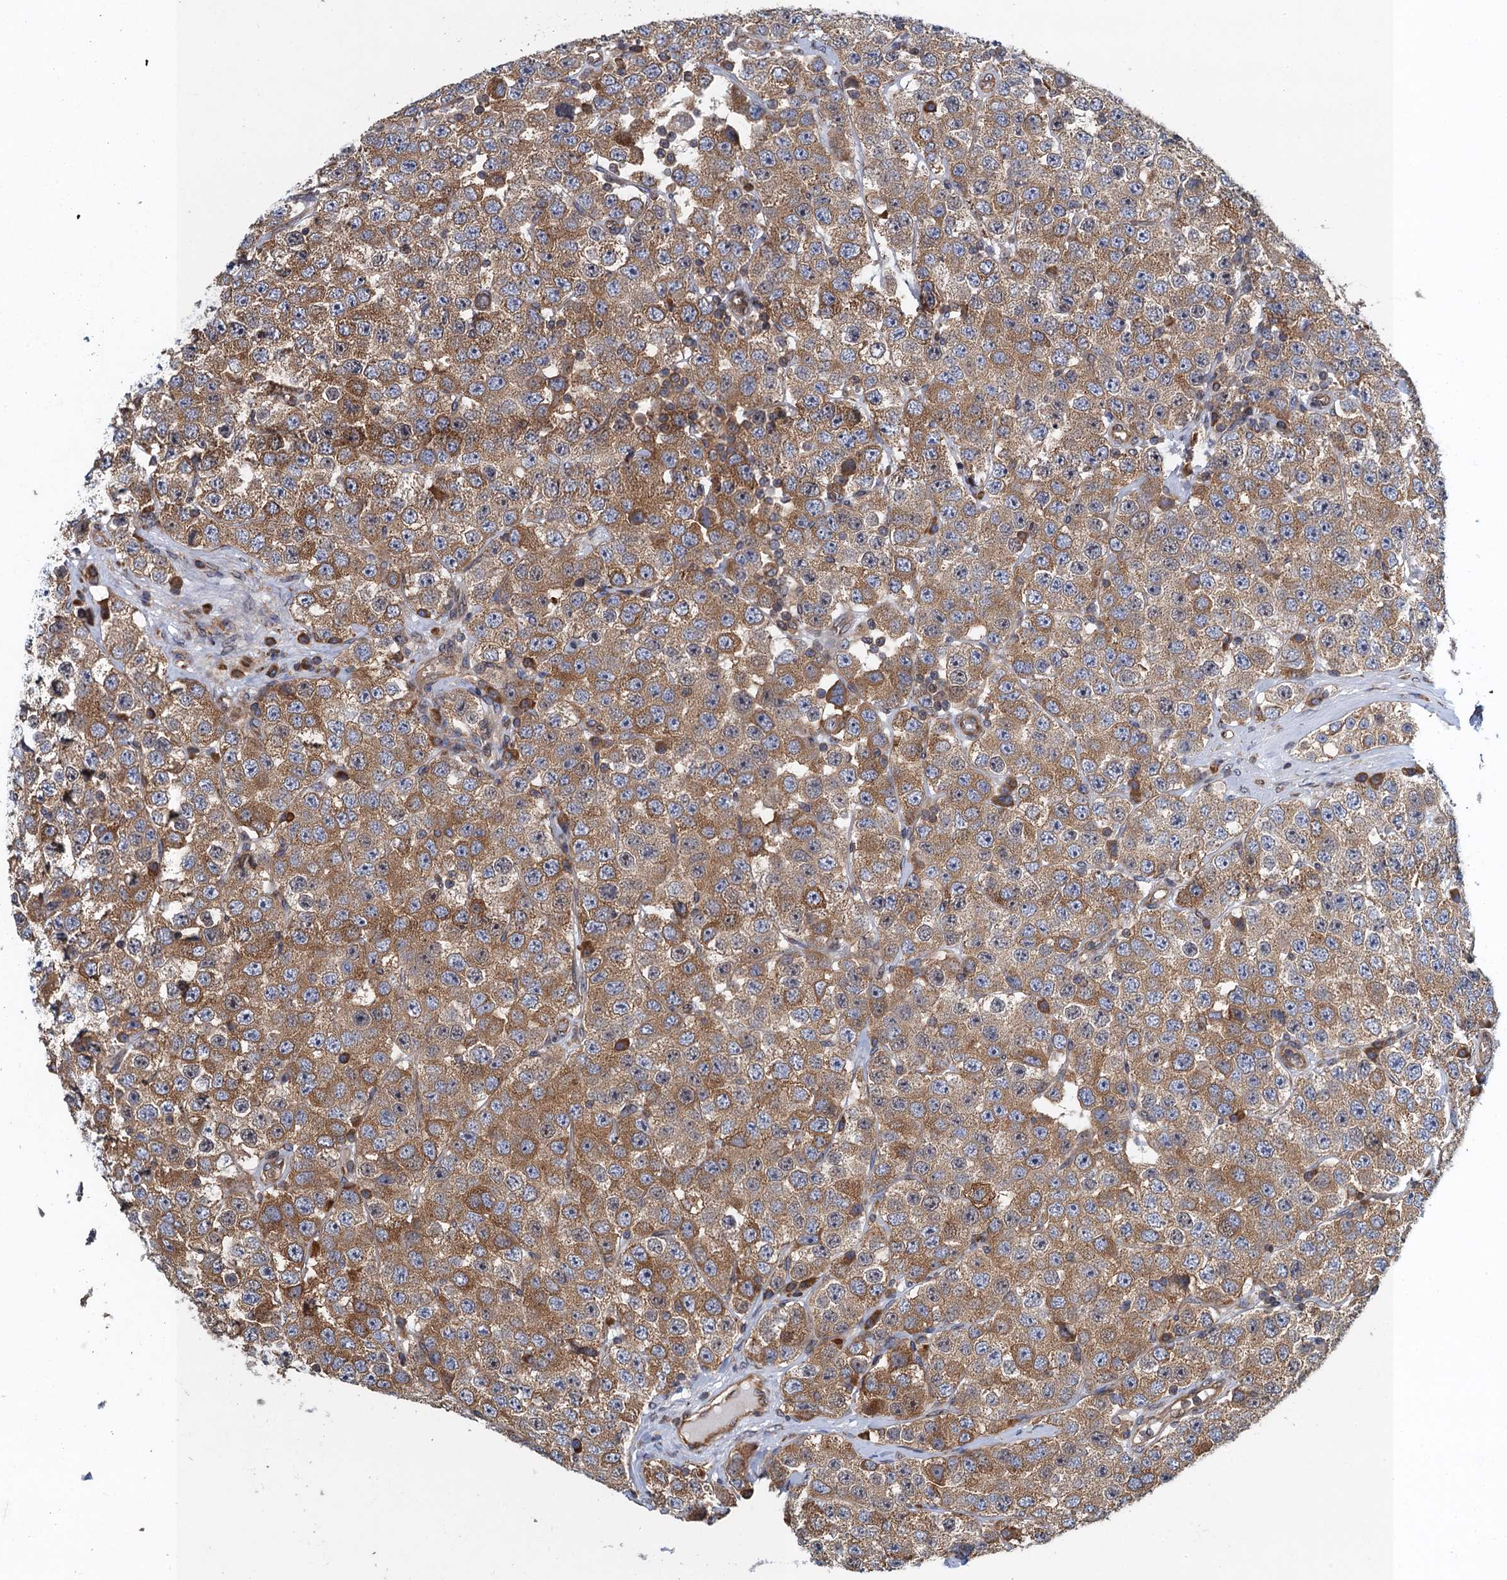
{"staining": {"intensity": "moderate", "quantity": ">75%", "location": "cytoplasmic/membranous"}, "tissue": "testis cancer", "cell_type": "Tumor cells", "image_type": "cancer", "snomed": [{"axis": "morphology", "description": "Seminoma, NOS"}, {"axis": "topography", "description": "Testis"}], "caption": "Human testis cancer (seminoma) stained with a brown dye displays moderate cytoplasmic/membranous positive expression in about >75% of tumor cells.", "gene": "MDM1", "patient": {"sex": "male", "age": 28}}